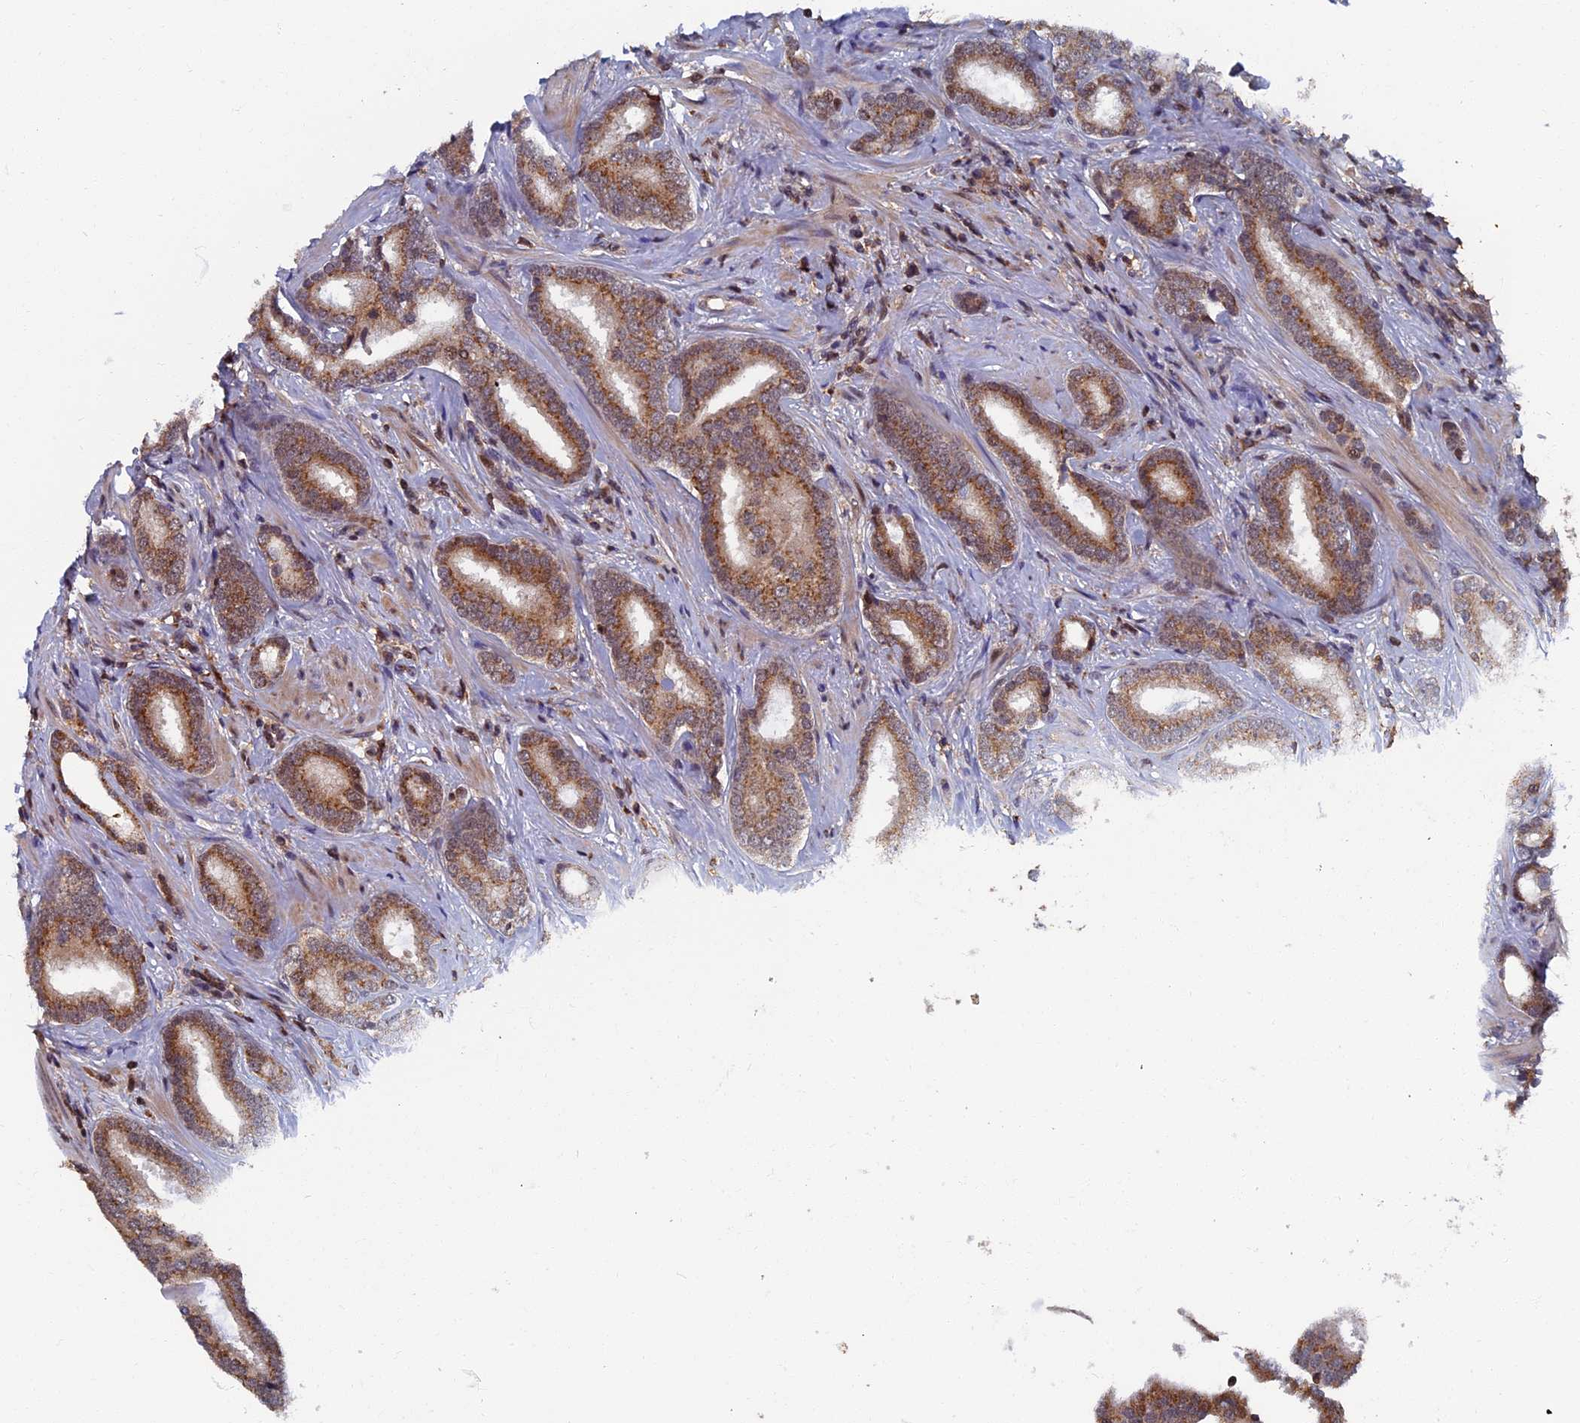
{"staining": {"intensity": "moderate", "quantity": ">75%", "location": "cytoplasmic/membranous"}, "tissue": "prostate cancer", "cell_type": "Tumor cells", "image_type": "cancer", "snomed": [{"axis": "morphology", "description": "Adenocarcinoma, High grade"}, {"axis": "topography", "description": "Prostate"}], "caption": "DAB (3,3'-diaminobenzidine) immunohistochemical staining of adenocarcinoma (high-grade) (prostate) shows moderate cytoplasmic/membranous protein expression in about >75% of tumor cells.", "gene": "RASGRF1", "patient": {"sex": "male", "age": 63}}